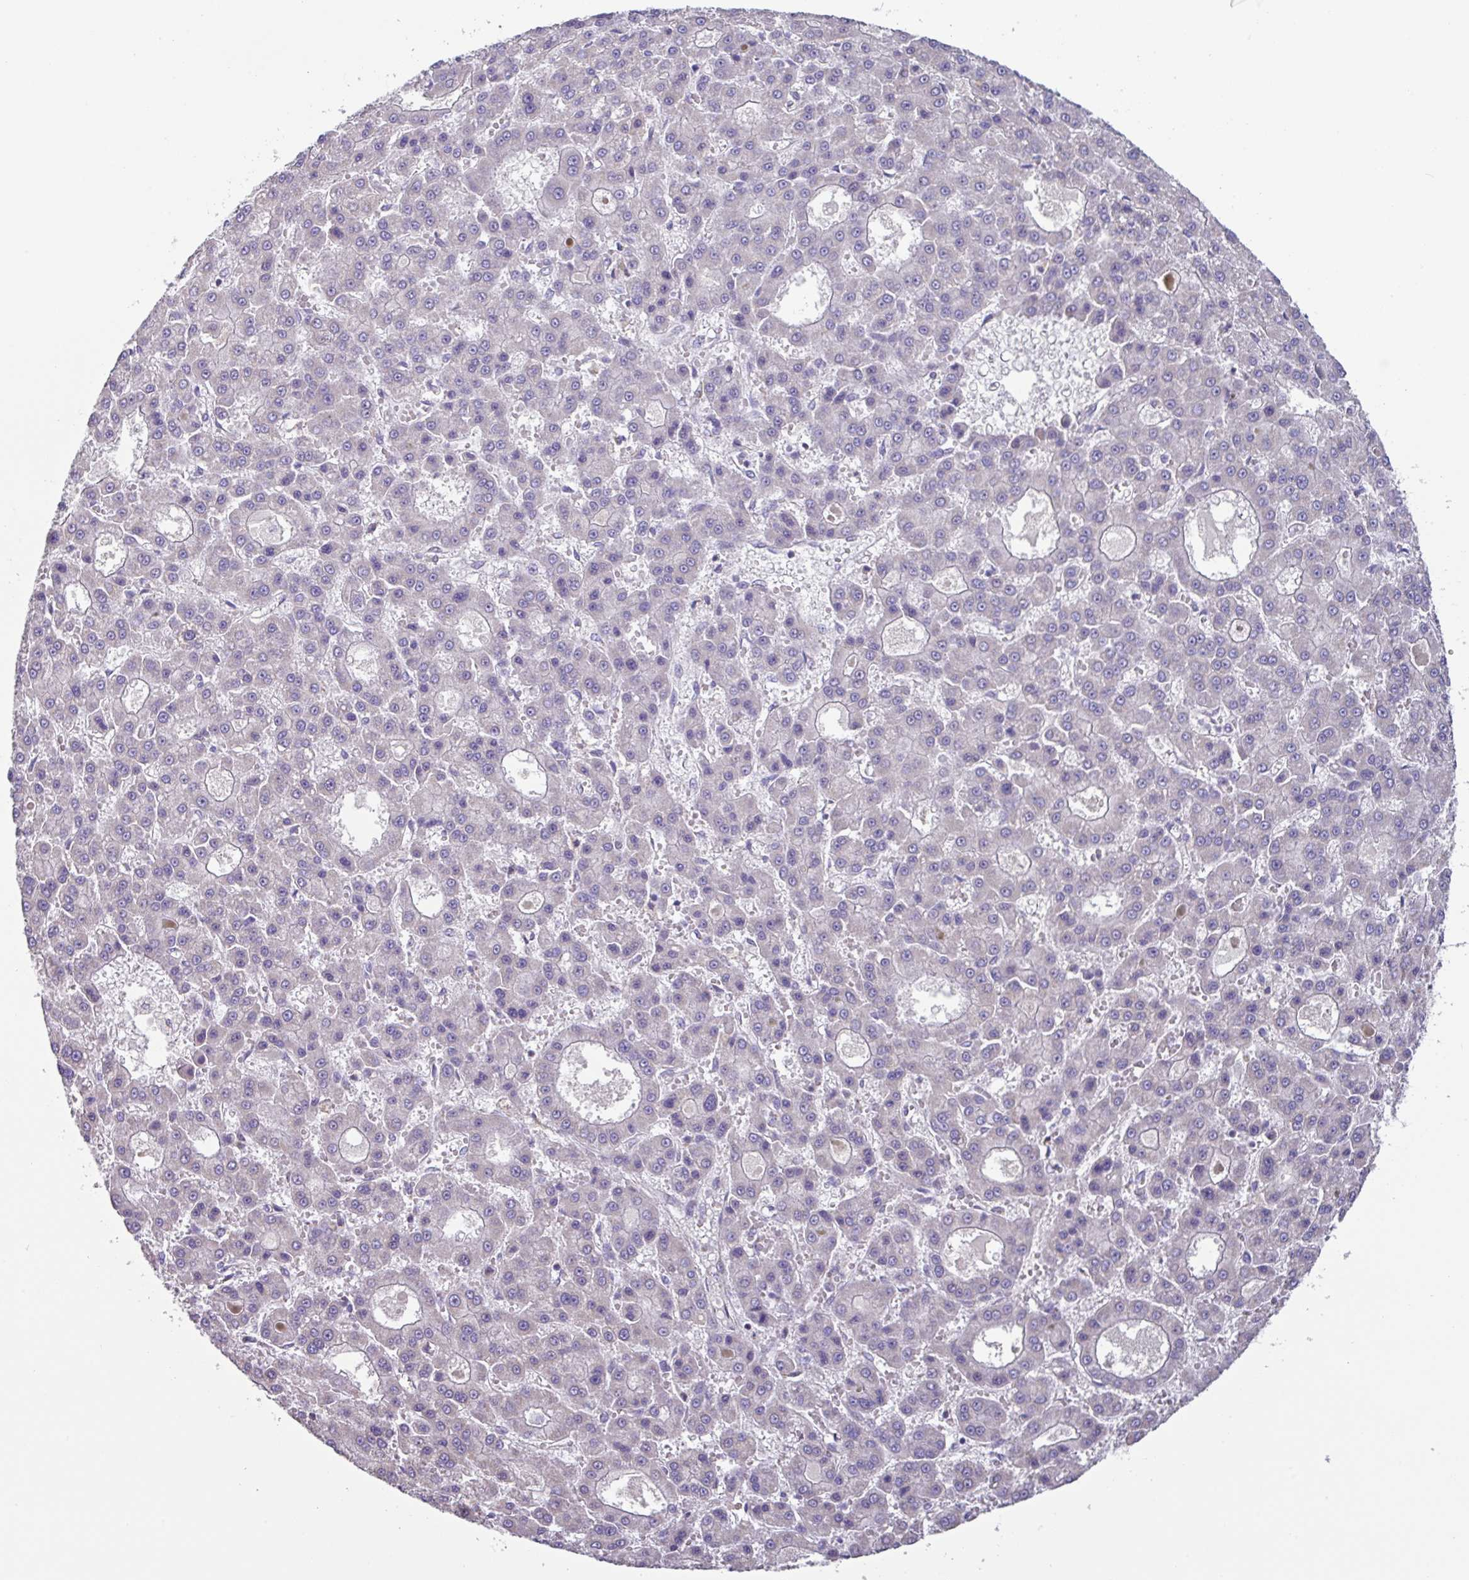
{"staining": {"intensity": "negative", "quantity": "none", "location": "none"}, "tissue": "liver cancer", "cell_type": "Tumor cells", "image_type": "cancer", "snomed": [{"axis": "morphology", "description": "Carcinoma, Hepatocellular, NOS"}, {"axis": "topography", "description": "Liver"}], "caption": "Protein analysis of liver cancer reveals no significant positivity in tumor cells.", "gene": "MT-ND4", "patient": {"sex": "male", "age": 70}}